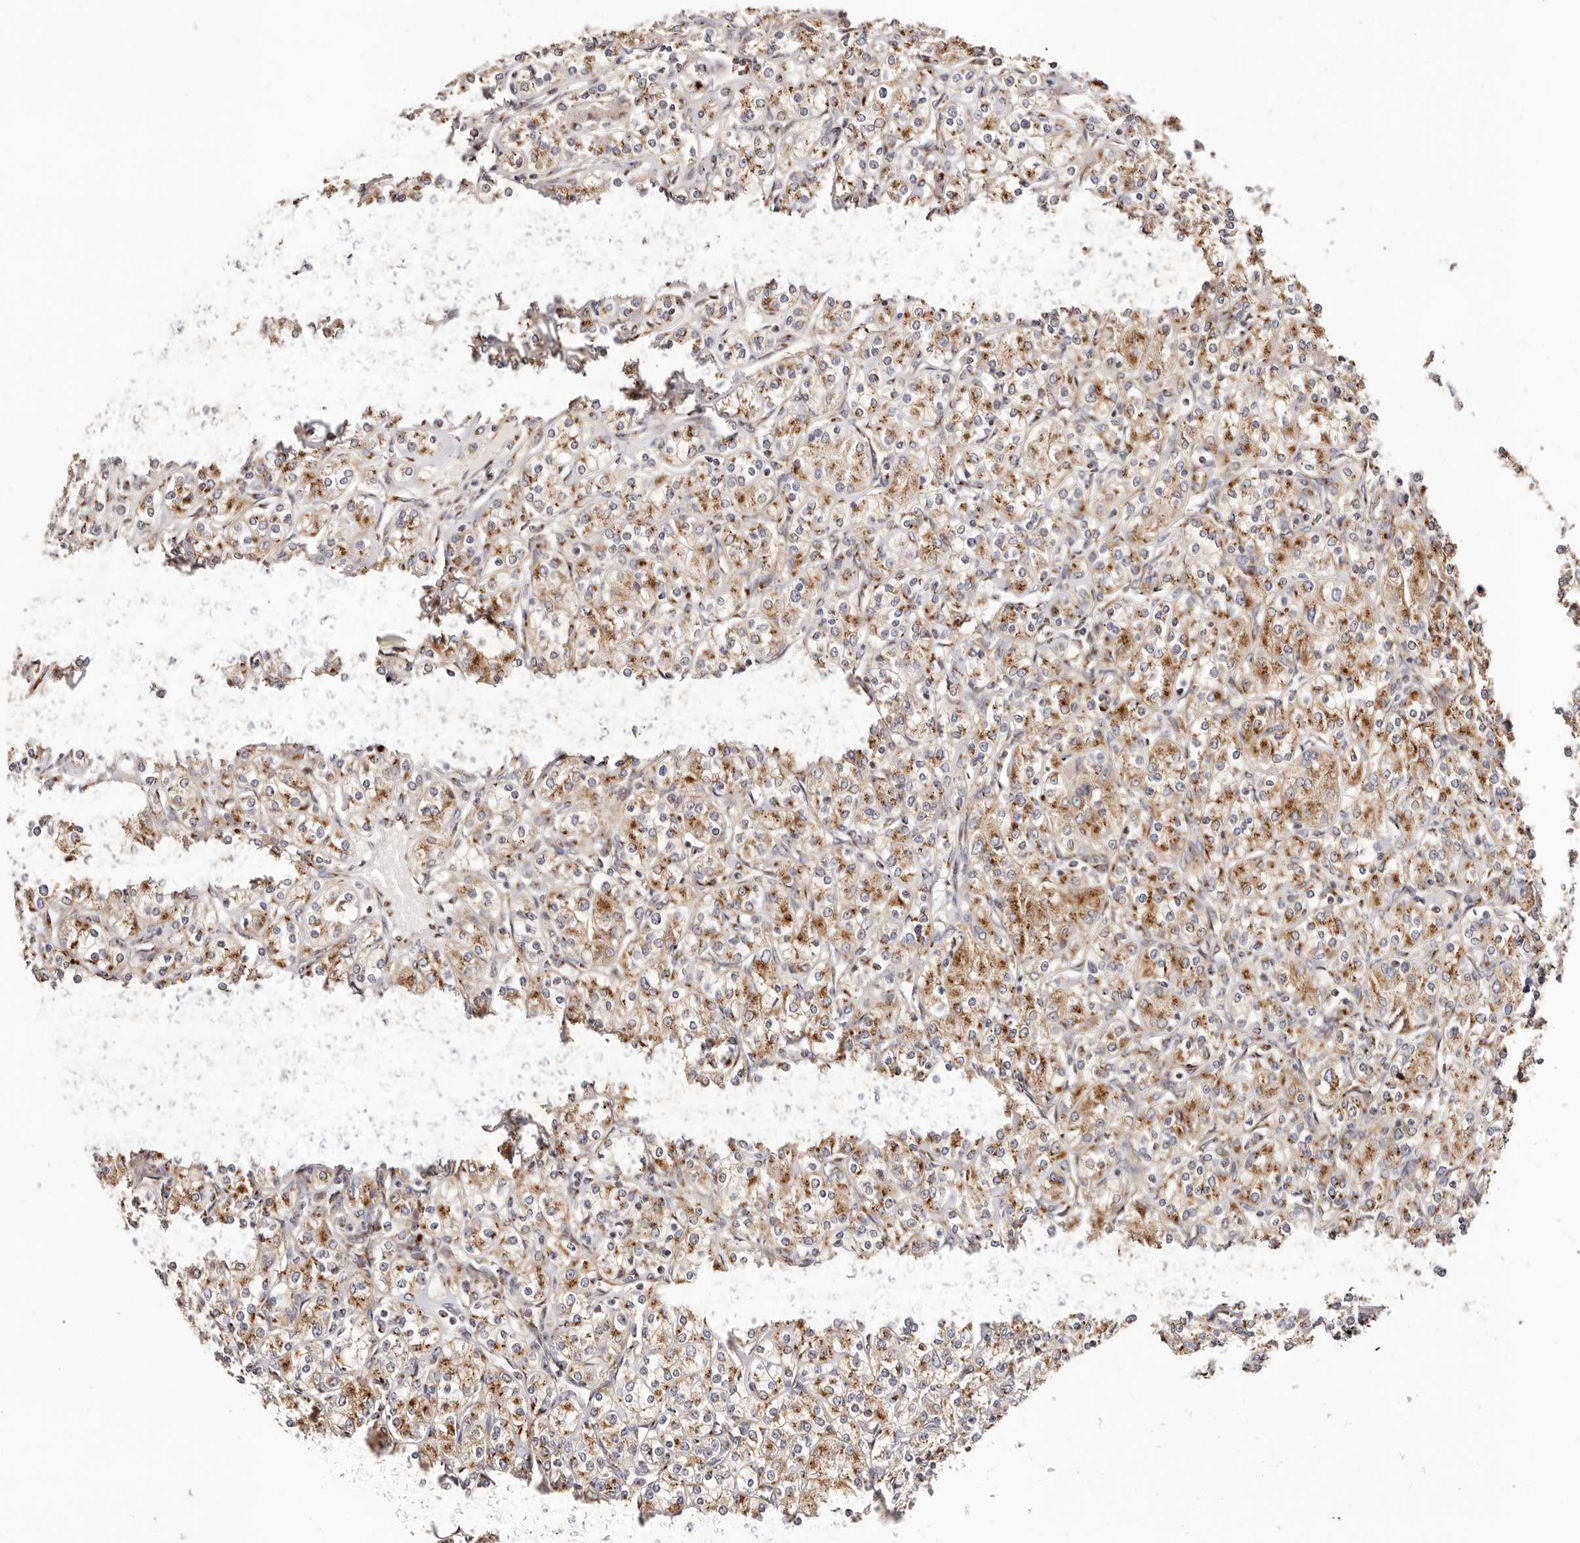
{"staining": {"intensity": "moderate", "quantity": ">75%", "location": "cytoplasmic/membranous"}, "tissue": "renal cancer", "cell_type": "Tumor cells", "image_type": "cancer", "snomed": [{"axis": "morphology", "description": "Adenocarcinoma, NOS"}, {"axis": "topography", "description": "Kidney"}], "caption": "Immunohistochemistry (IHC) (DAB (3,3'-diaminobenzidine)) staining of renal cancer reveals moderate cytoplasmic/membranous protein expression in about >75% of tumor cells. The staining is performed using DAB brown chromogen to label protein expression. The nuclei are counter-stained blue using hematoxylin.", "gene": "MAPK6", "patient": {"sex": "male", "age": 77}}